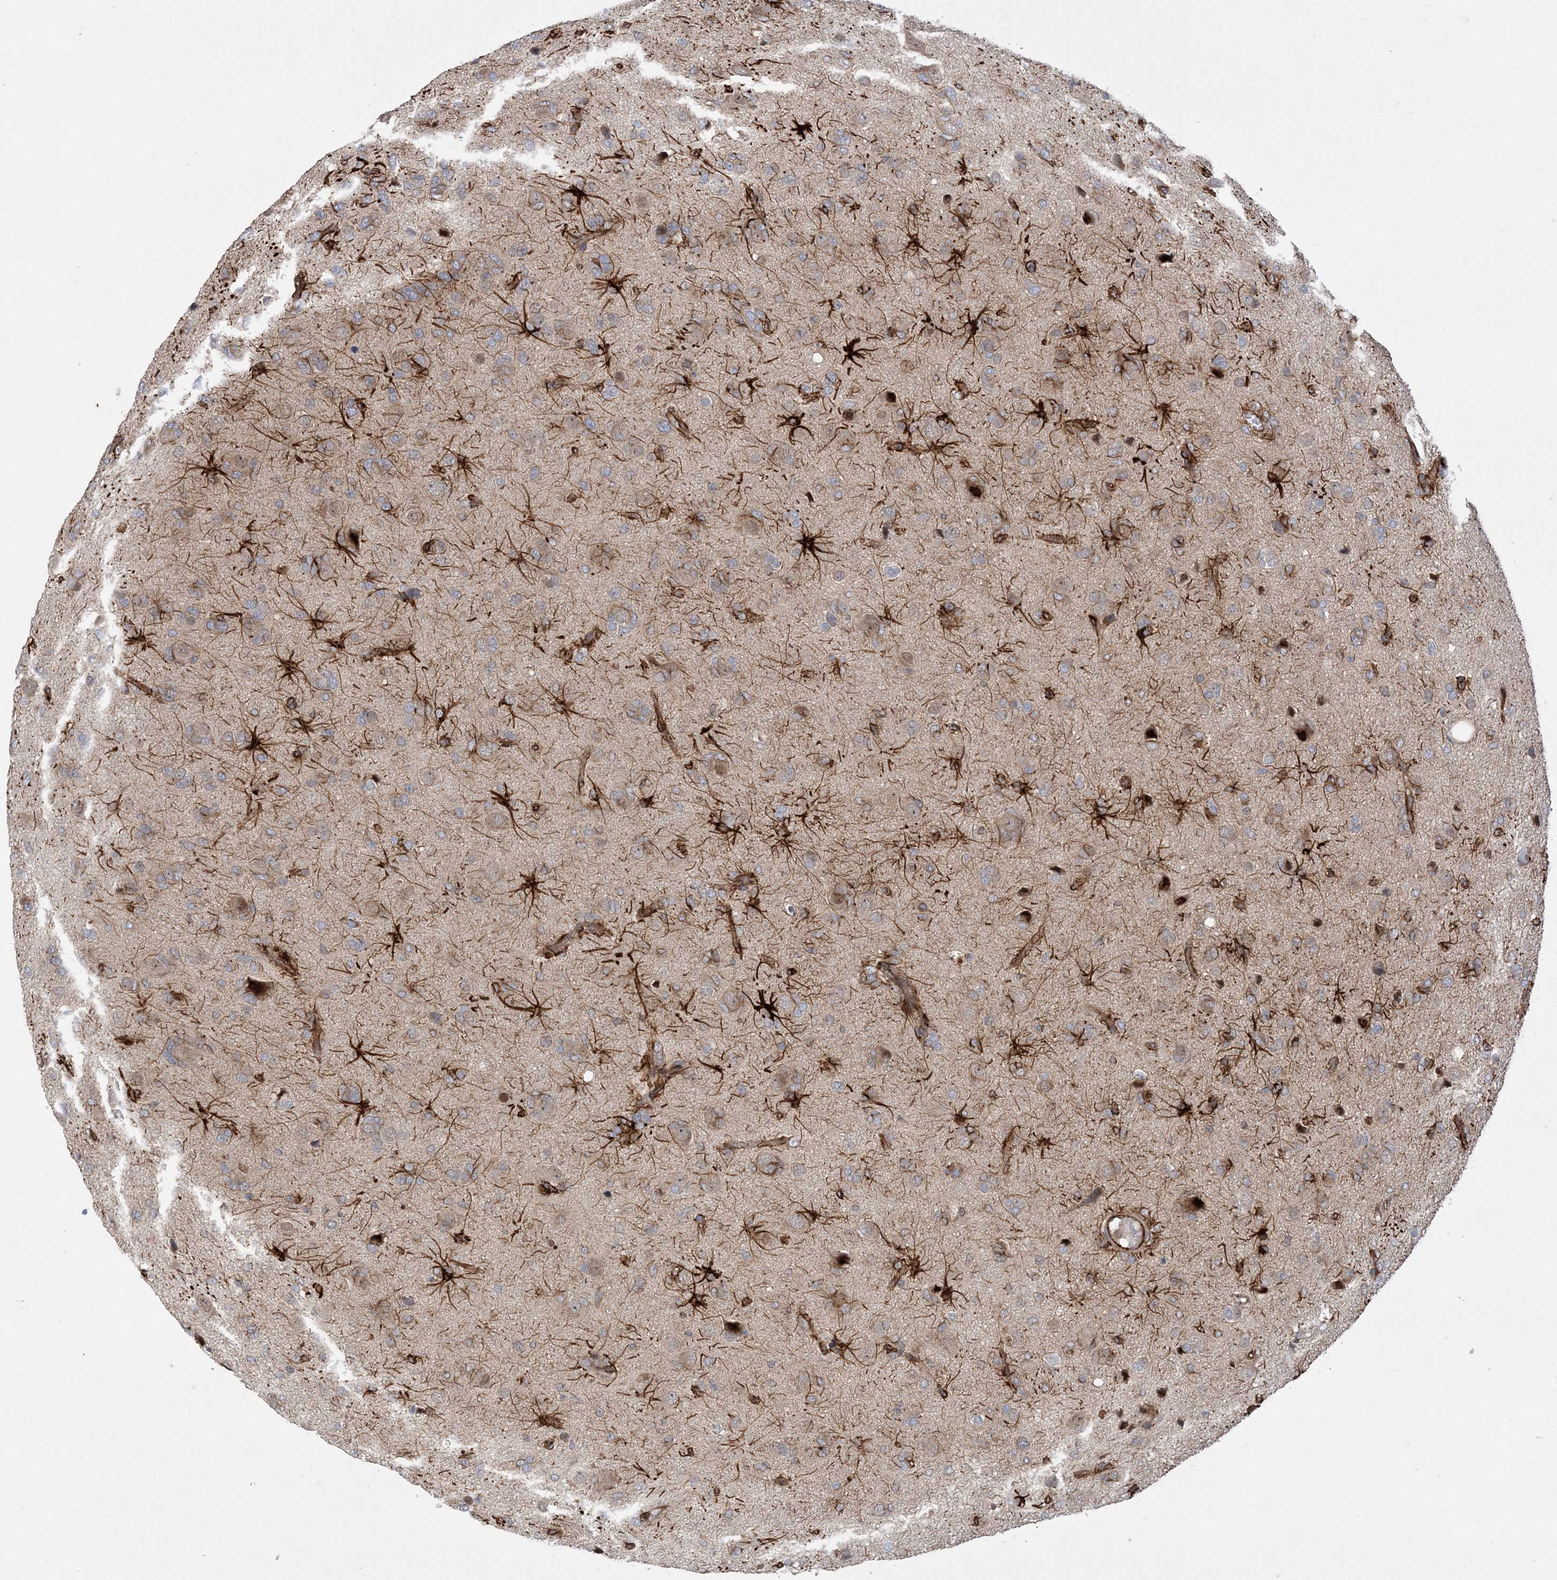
{"staining": {"intensity": "negative", "quantity": "none", "location": "none"}, "tissue": "glioma", "cell_type": "Tumor cells", "image_type": "cancer", "snomed": [{"axis": "morphology", "description": "Glioma, malignant, High grade"}, {"axis": "topography", "description": "Brain"}], "caption": "Immunohistochemical staining of human high-grade glioma (malignant) exhibits no significant positivity in tumor cells.", "gene": "FAM114A2", "patient": {"sex": "female", "age": 59}}